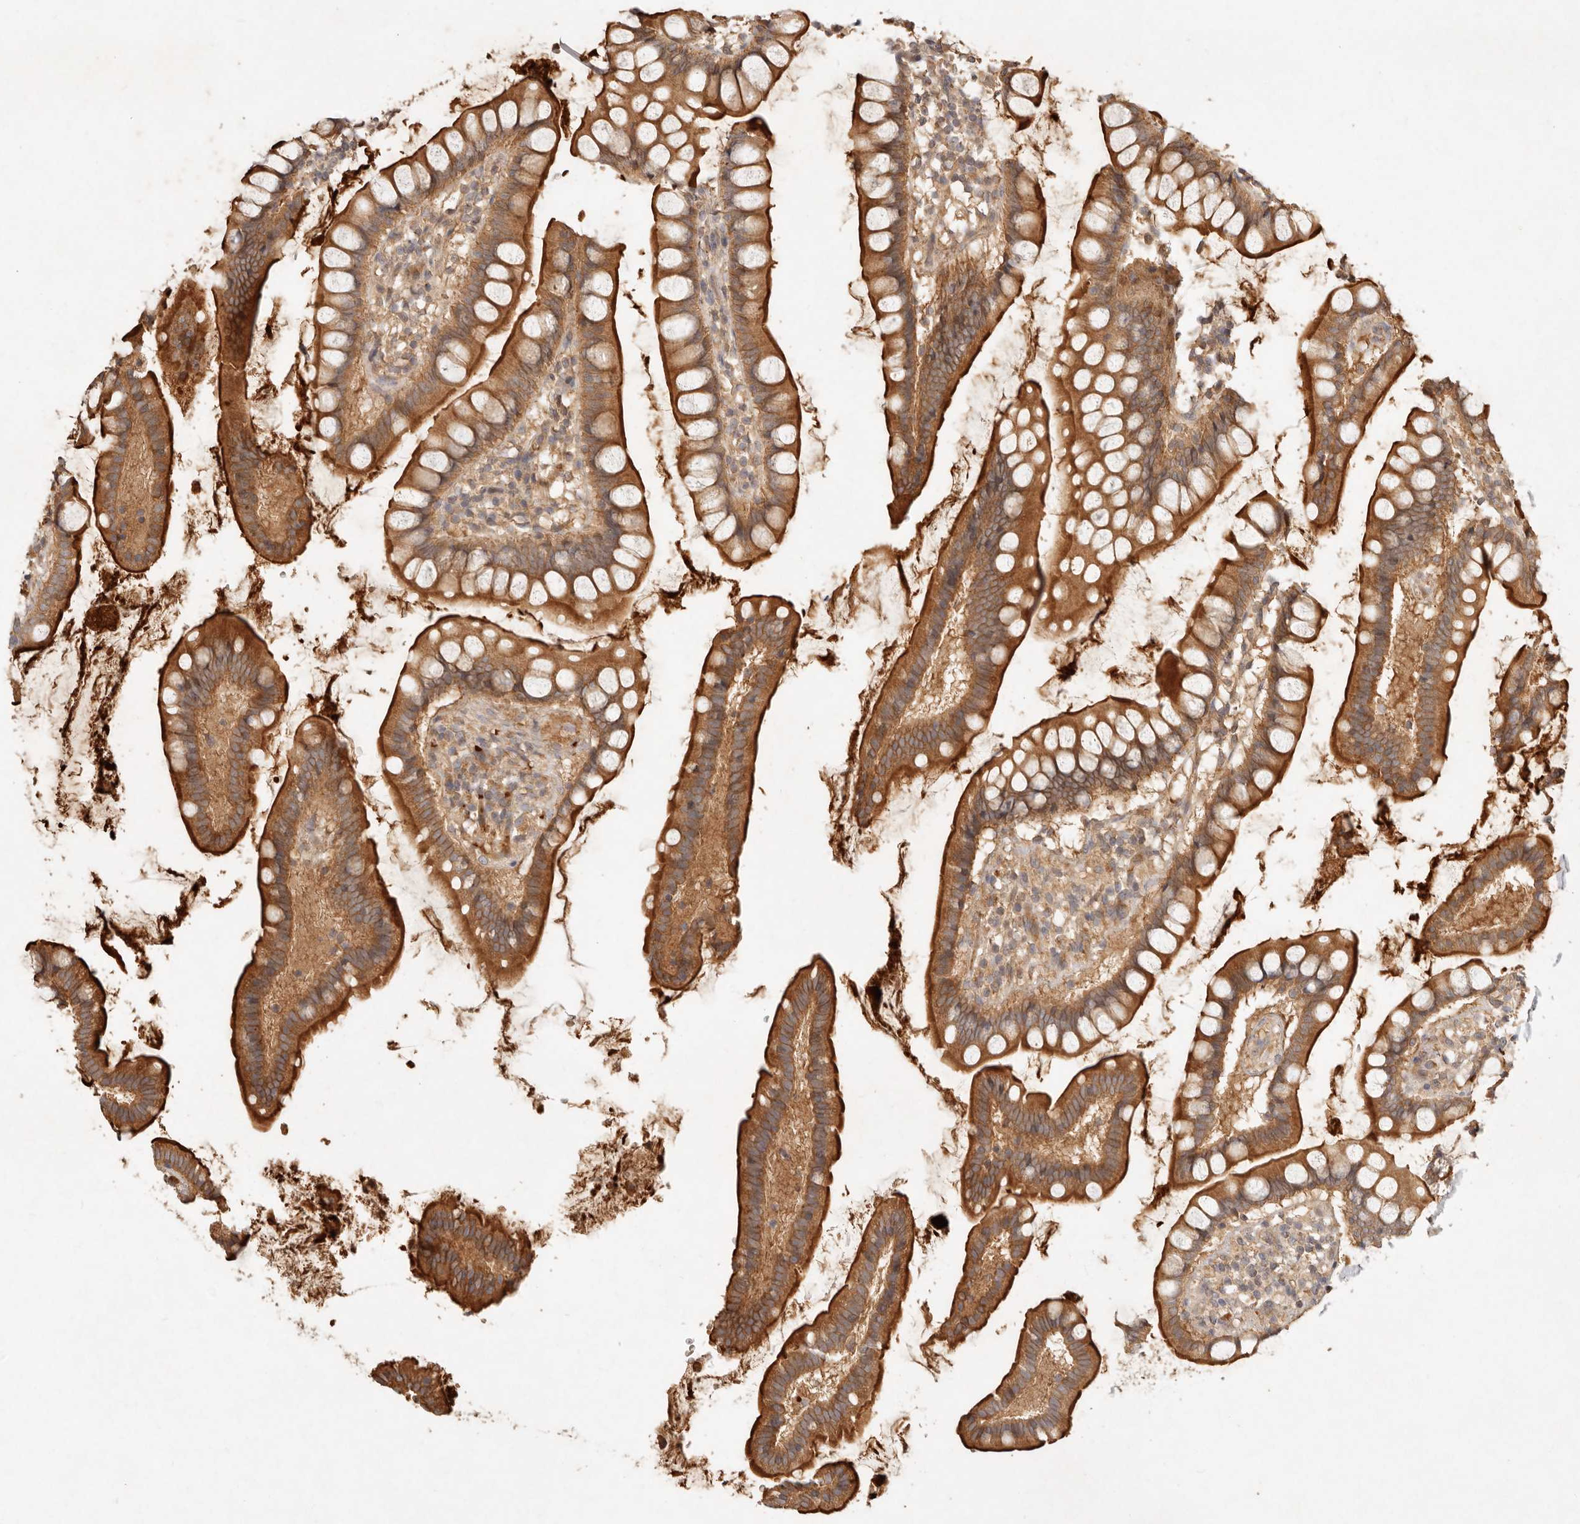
{"staining": {"intensity": "strong", "quantity": ">75%", "location": "cytoplasmic/membranous"}, "tissue": "small intestine", "cell_type": "Glandular cells", "image_type": "normal", "snomed": [{"axis": "morphology", "description": "Normal tissue, NOS"}, {"axis": "topography", "description": "Small intestine"}], "caption": "This is a micrograph of IHC staining of normal small intestine, which shows strong positivity in the cytoplasmic/membranous of glandular cells.", "gene": "FREM2", "patient": {"sex": "female", "age": 84}}